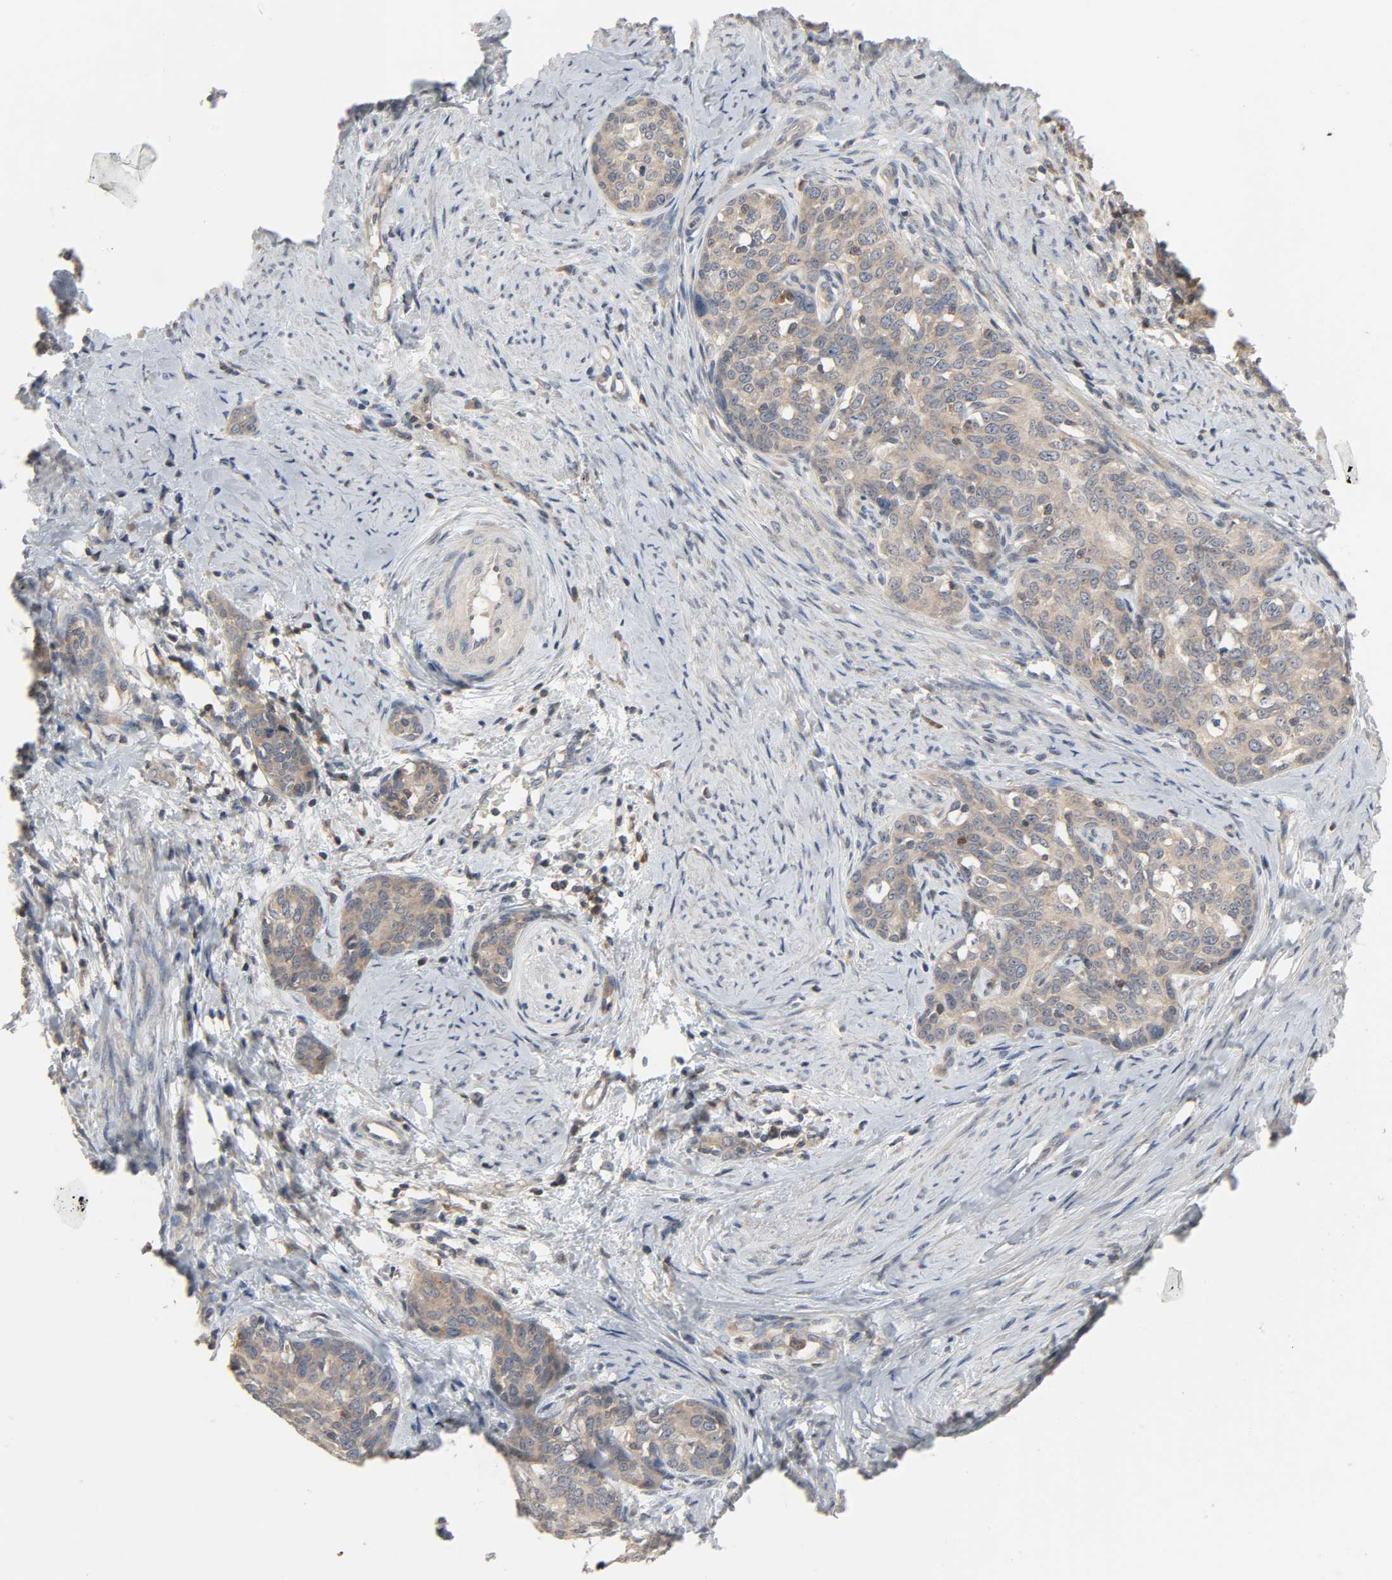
{"staining": {"intensity": "moderate", "quantity": ">75%", "location": "cytoplasmic/membranous"}, "tissue": "cervical cancer", "cell_type": "Tumor cells", "image_type": "cancer", "snomed": [{"axis": "morphology", "description": "Squamous cell carcinoma, NOS"}, {"axis": "morphology", "description": "Adenocarcinoma, NOS"}, {"axis": "topography", "description": "Cervix"}], "caption": "The micrograph demonstrates staining of cervical cancer (adenocarcinoma), revealing moderate cytoplasmic/membranous protein expression (brown color) within tumor cells.", "gene": "PLEKHA2", "patient": {"sex": "female", "age": 52}}